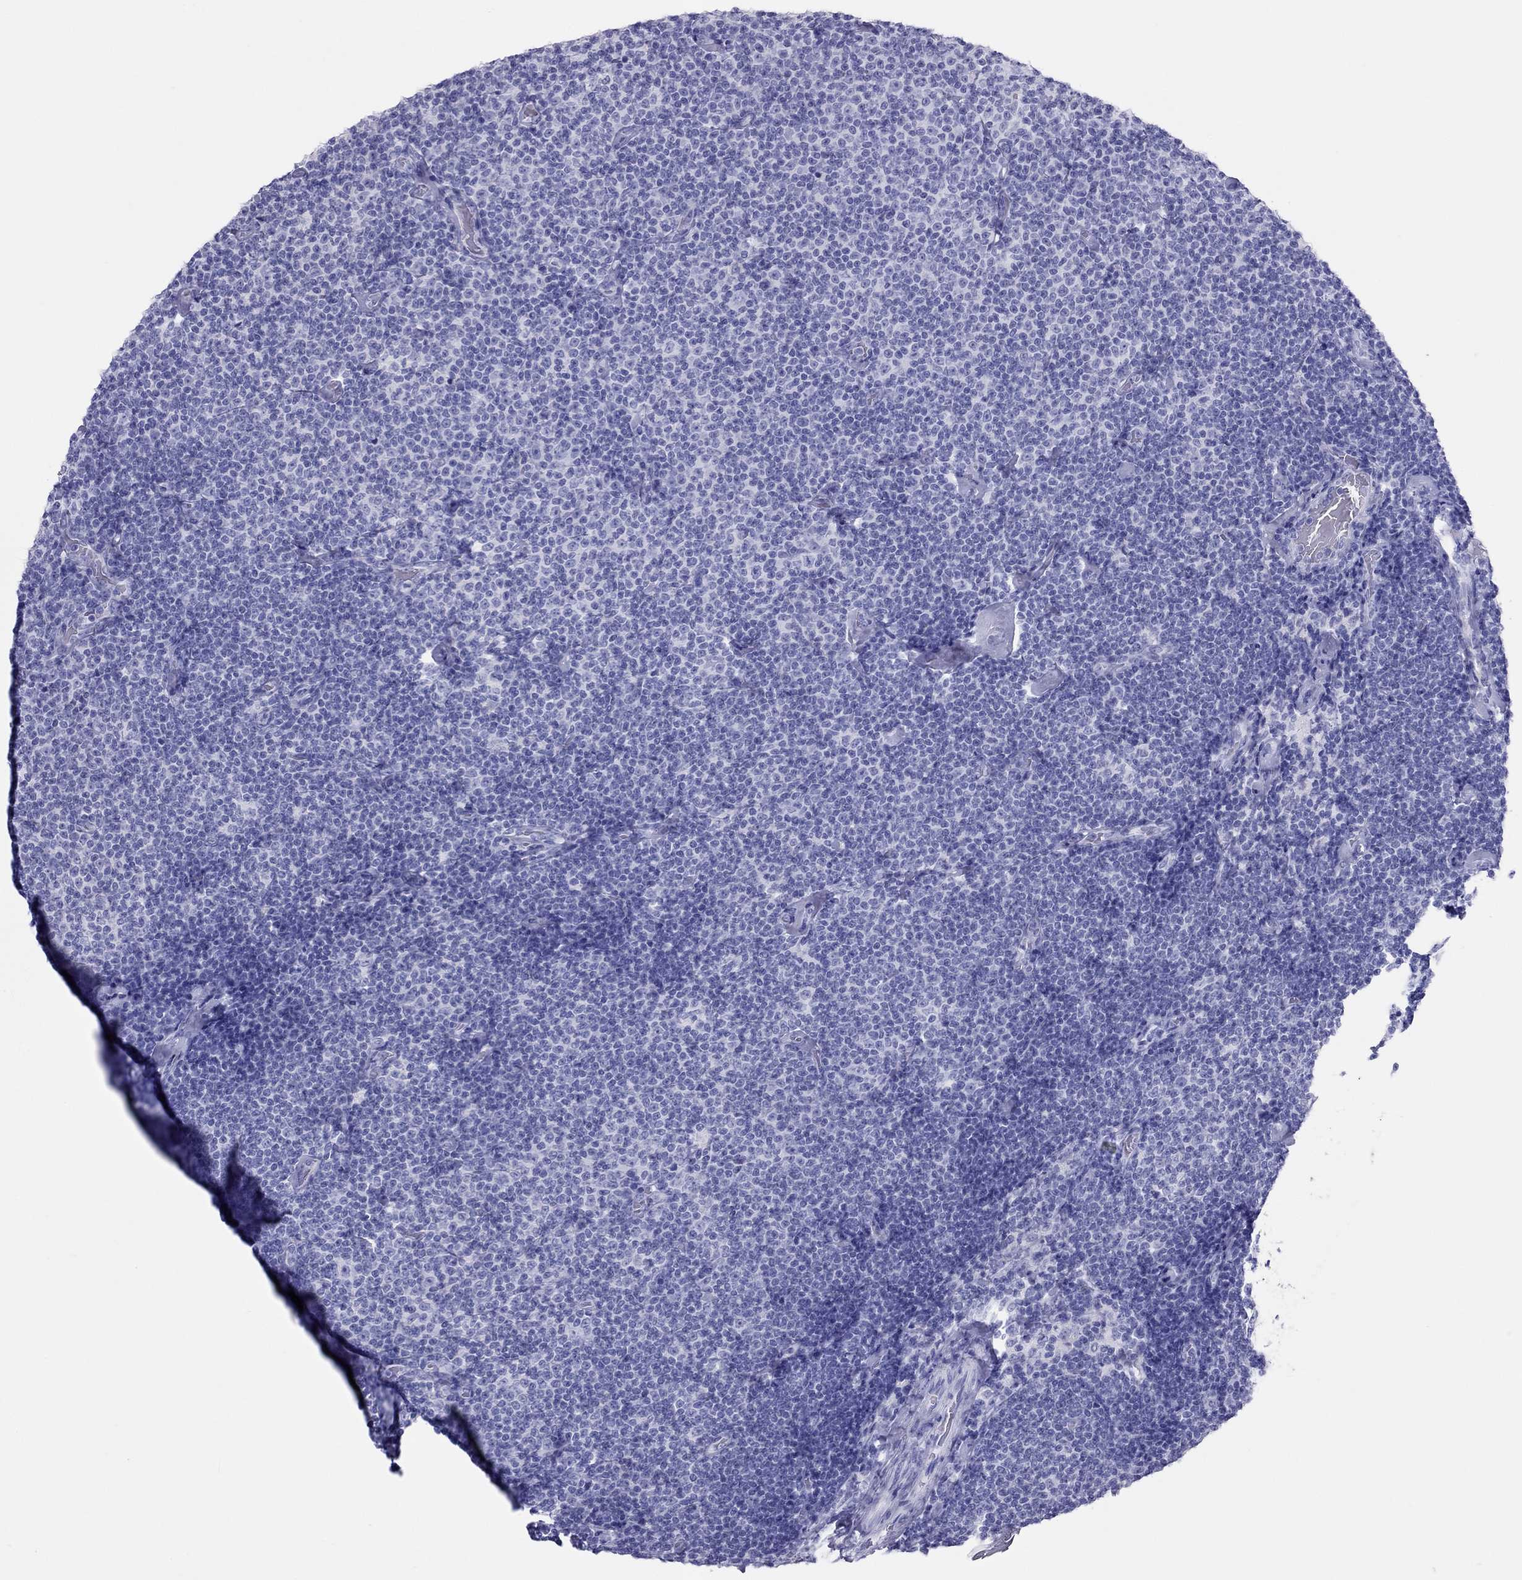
{"staining": {"intensity": "negative", "quantity": "none", "location": "none"}, "tissue": "lymphoma", "cell_type": "Tumor cells", "image_type": "cancer", "snomed": [{"axis": "morphology", "description": "Malignant lymphoma, non-Hodgkin's type, Low grade"}, {"axis": "topography", "description": "Lymph node"}], "caption": "Tumor cells show no significant protein expression in lymphoma.", "gene": "TSHB", "patient": {"sex": "male", "age": 81}}